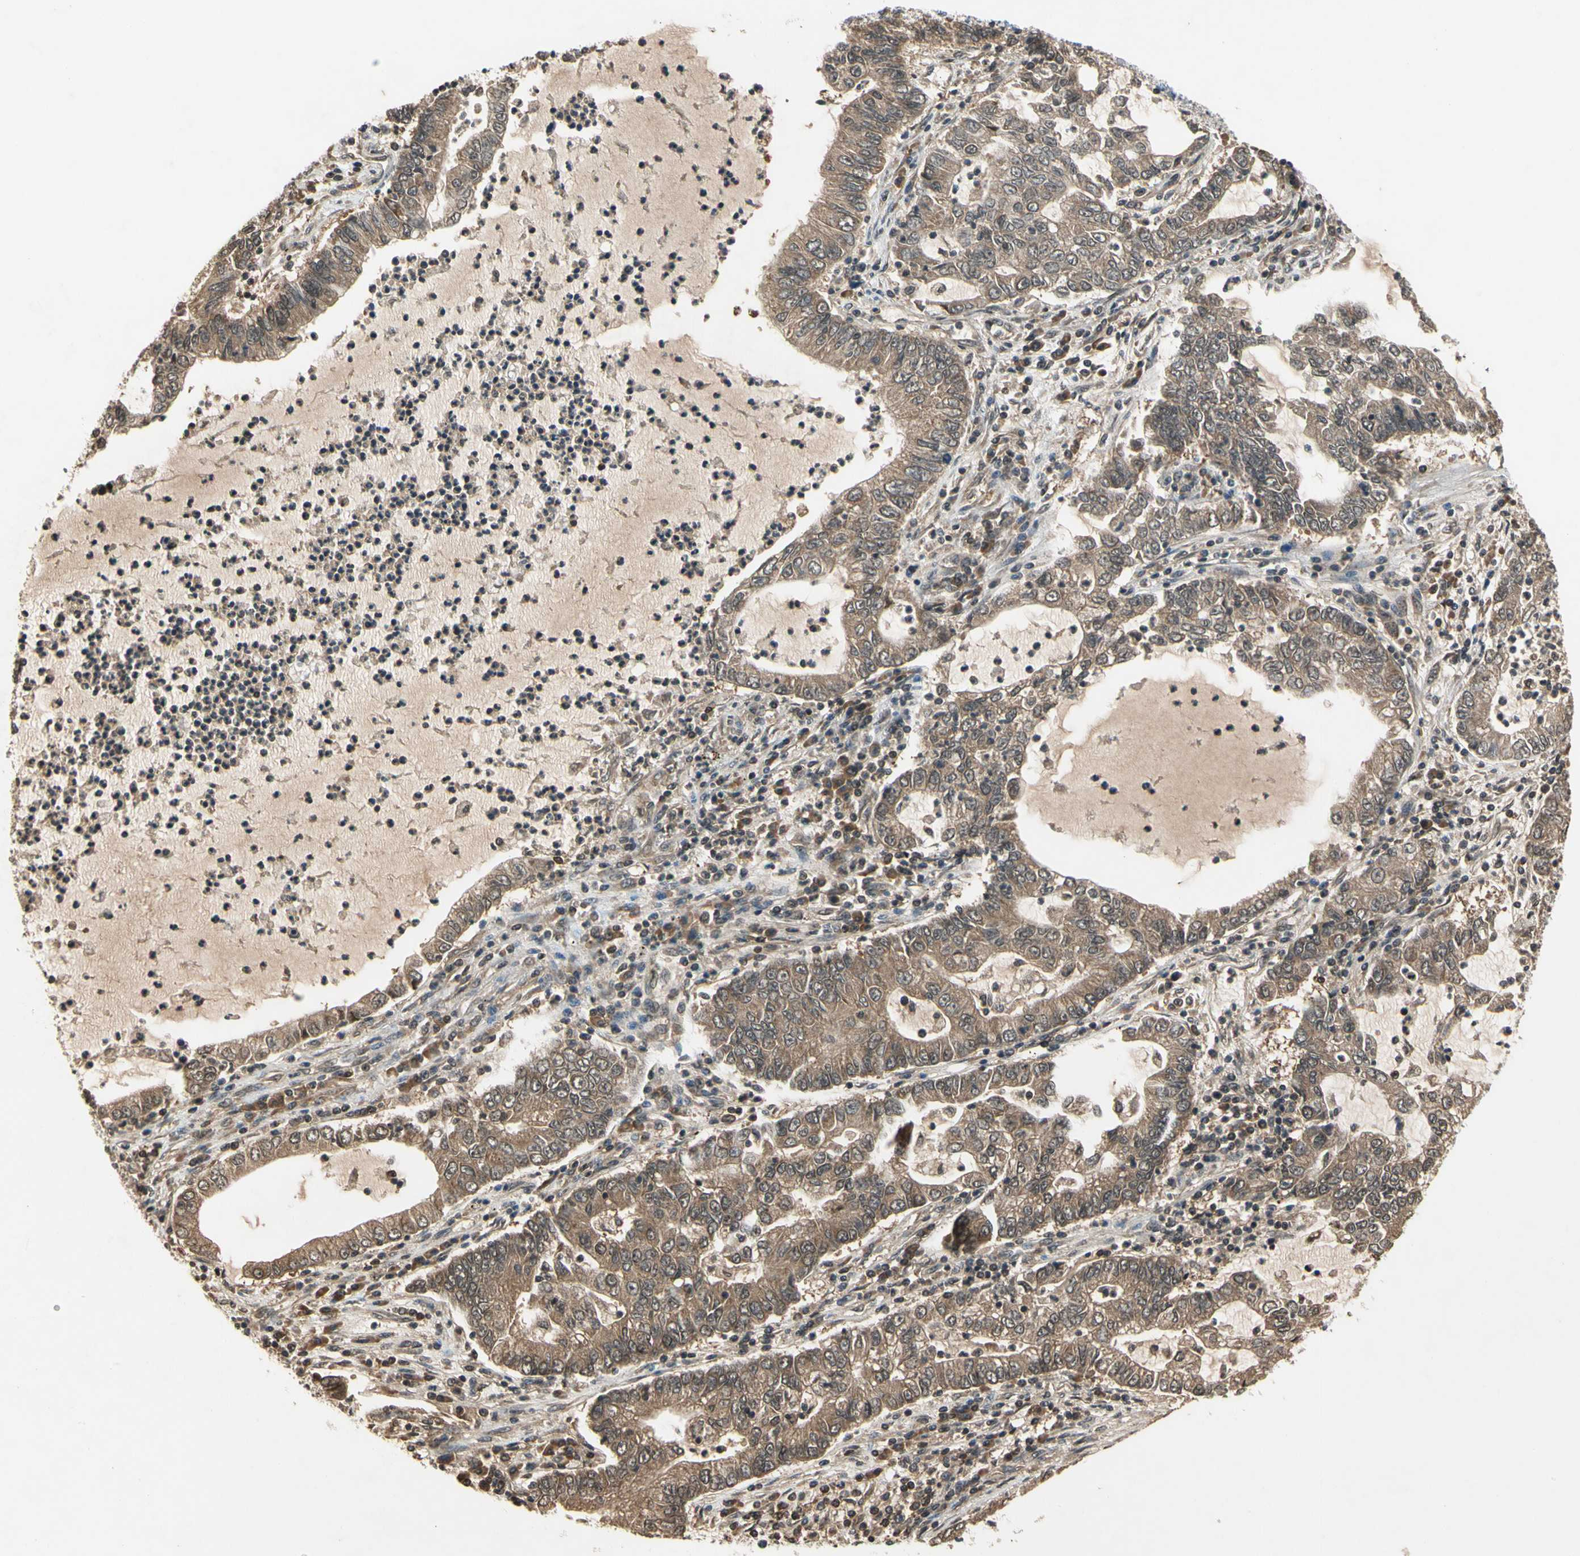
{"staining": {"intensity": "moderate", "quantity": ">75%", "location": "cytoplasmic/membranous"}, "tissue": "lung cancer", "cell_type": "Tumor cells", "image_type": "cancer", "snomed": [{"axis": "morphology", "description": "Adenocarcinoma, NOS"}, {"axis": "topography", "description": "Lung"}], "caption": "Protein expression analysis of human lung cancer (adenocarcinoma) reveals moderate cytoplasmic/membranous expression in about >75% of tumor cells.", "gene": "GSR", "patient": {"sex": "female", "age": 51}}